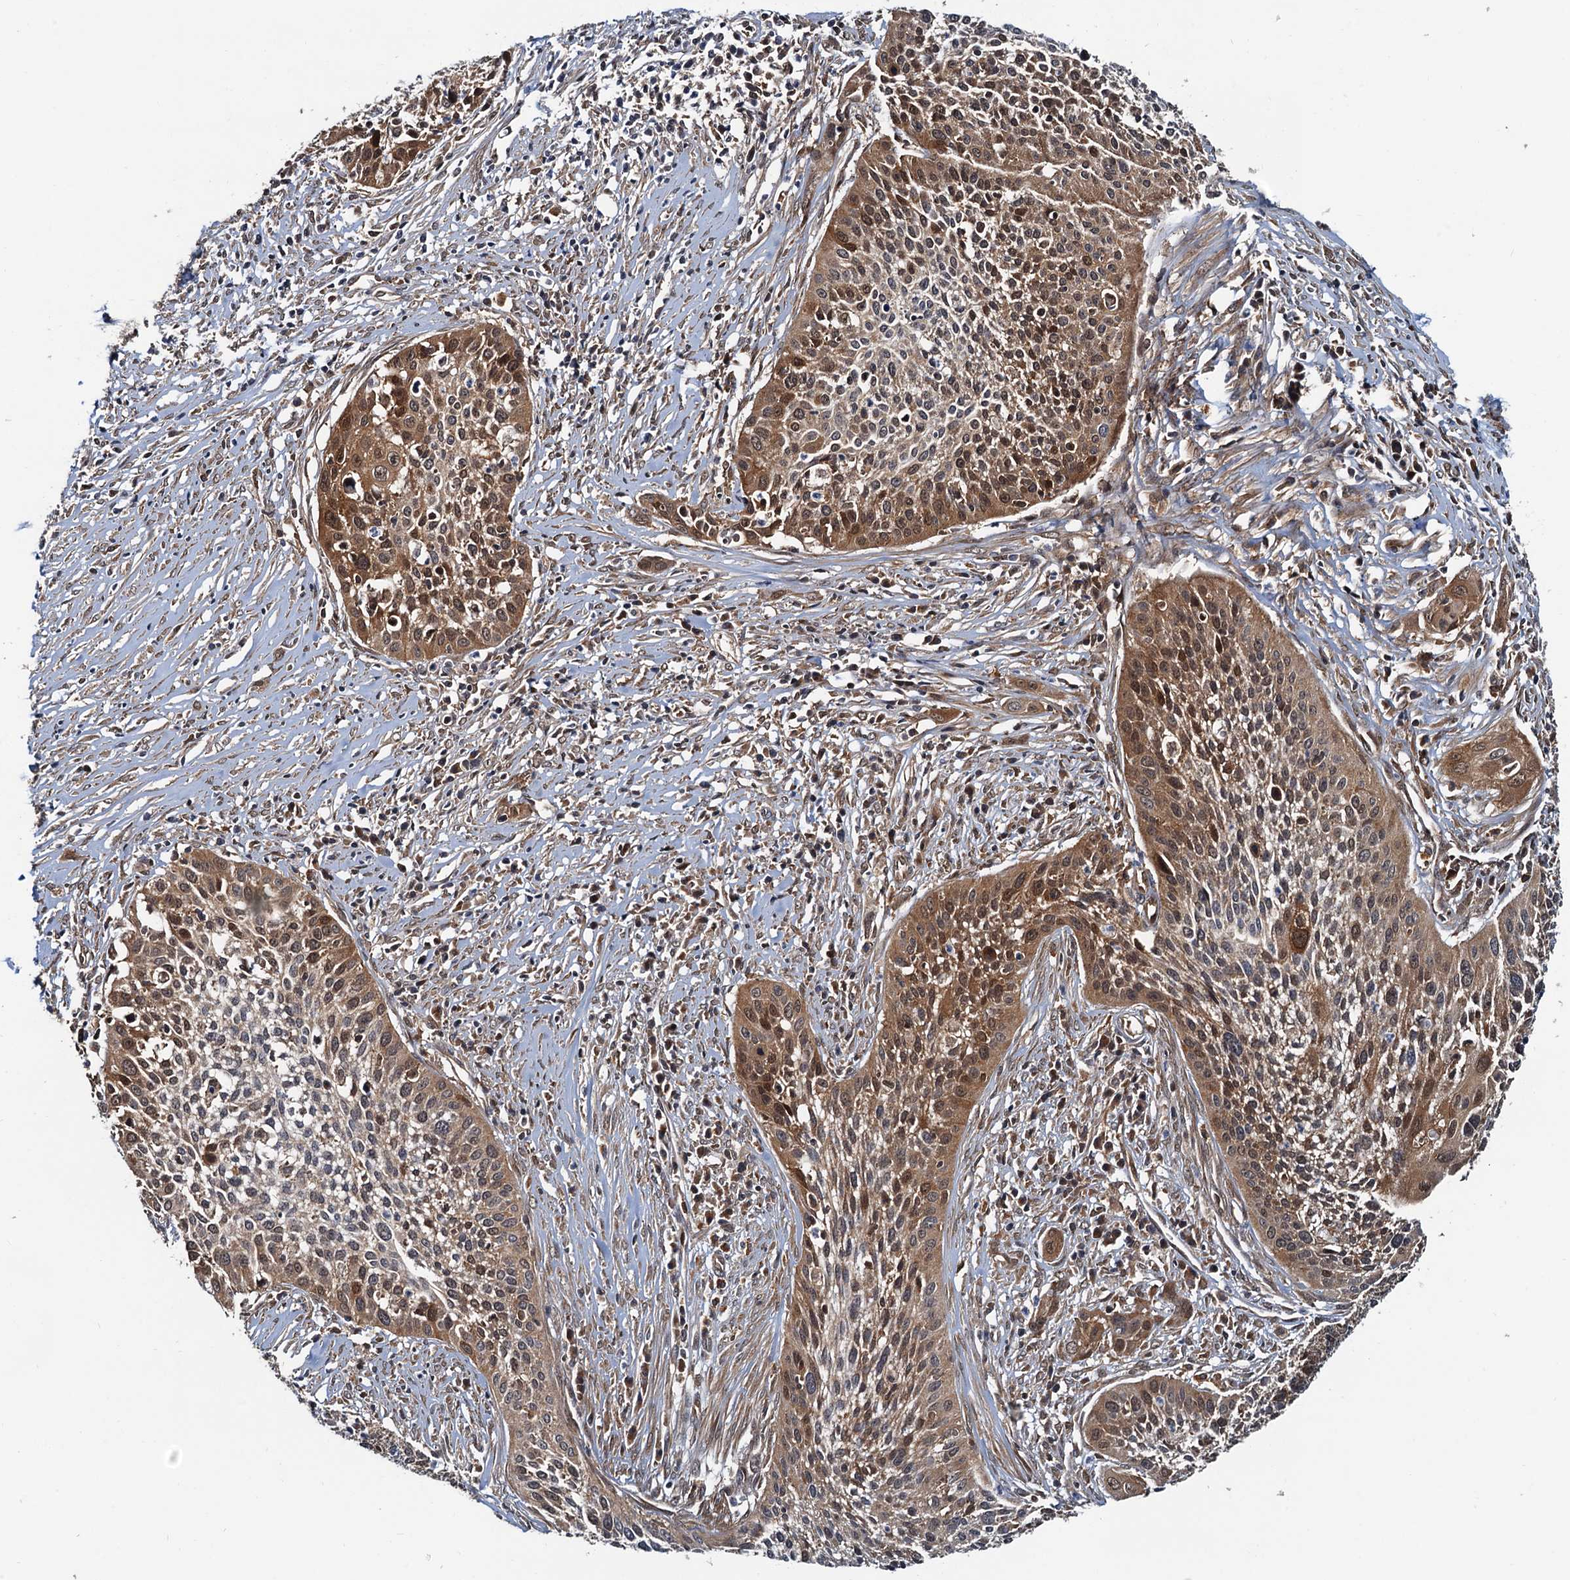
{"staining": {"intensity": "moderate", "quantity": ">75%", "location": "cytoplasmic/membranous,nuclear"}, "tissue": "cervical cancer", "cell_type": "Tumor cells", "image_type": "cancer", "snomed": [{"axis": "morphology", "description": "Squamous cell carcinoma, NOS"}, {"axis": "topography", "description": "Cervix"}], "caption": "The micrograph shows a brown stain indicating the presence of a protein in the cytoplasmic/membranous and nuclear of tumor cells in cervical squamous cell carcinoma.", "gene": "AAGAB", "patient": {"sex": "female", "age": 34}}